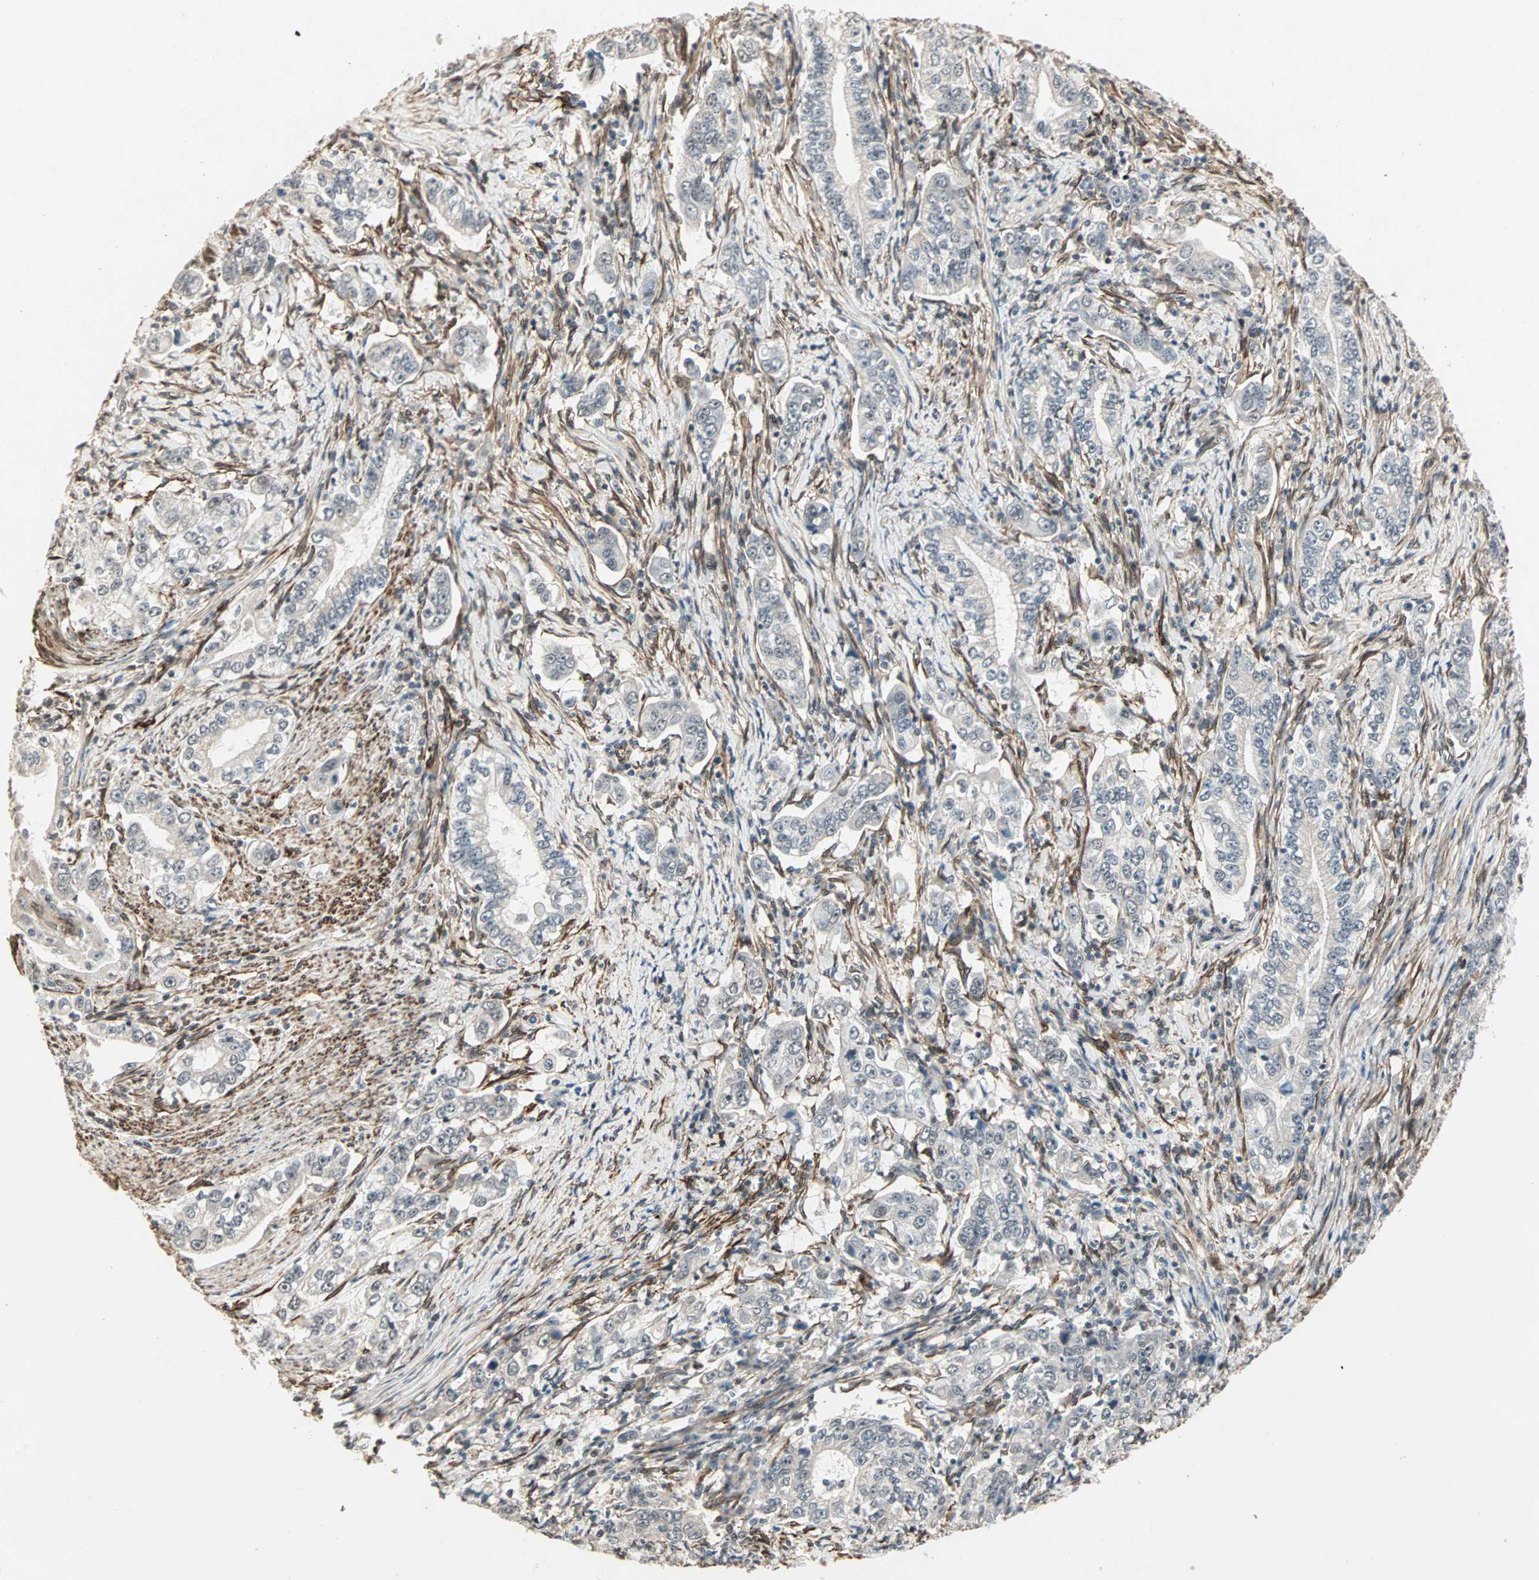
{"staining": {"intensity": "negative", "quantity": "none", "location": "none"}, "tissue": "stomach cancer", "cell_type": "Tumor cells", "image_type": "cancer", "snomed": [{"axis": "morphology", "description": "Adenocarcinoma, NOS"}, {"axis": "topography", "description": "Stomach, lower"}], "caption": "This micrograph is of stomach cancer stained with immunohistochemistry to label a protein in brown with the nuclei are counter-stained blue. There is no expression in tumor cells. (DAB IHC visualized using brightfield microscopy, high magnification).", "gene": "TRPV4", "patient": {"sex": "female", "age": 72}}